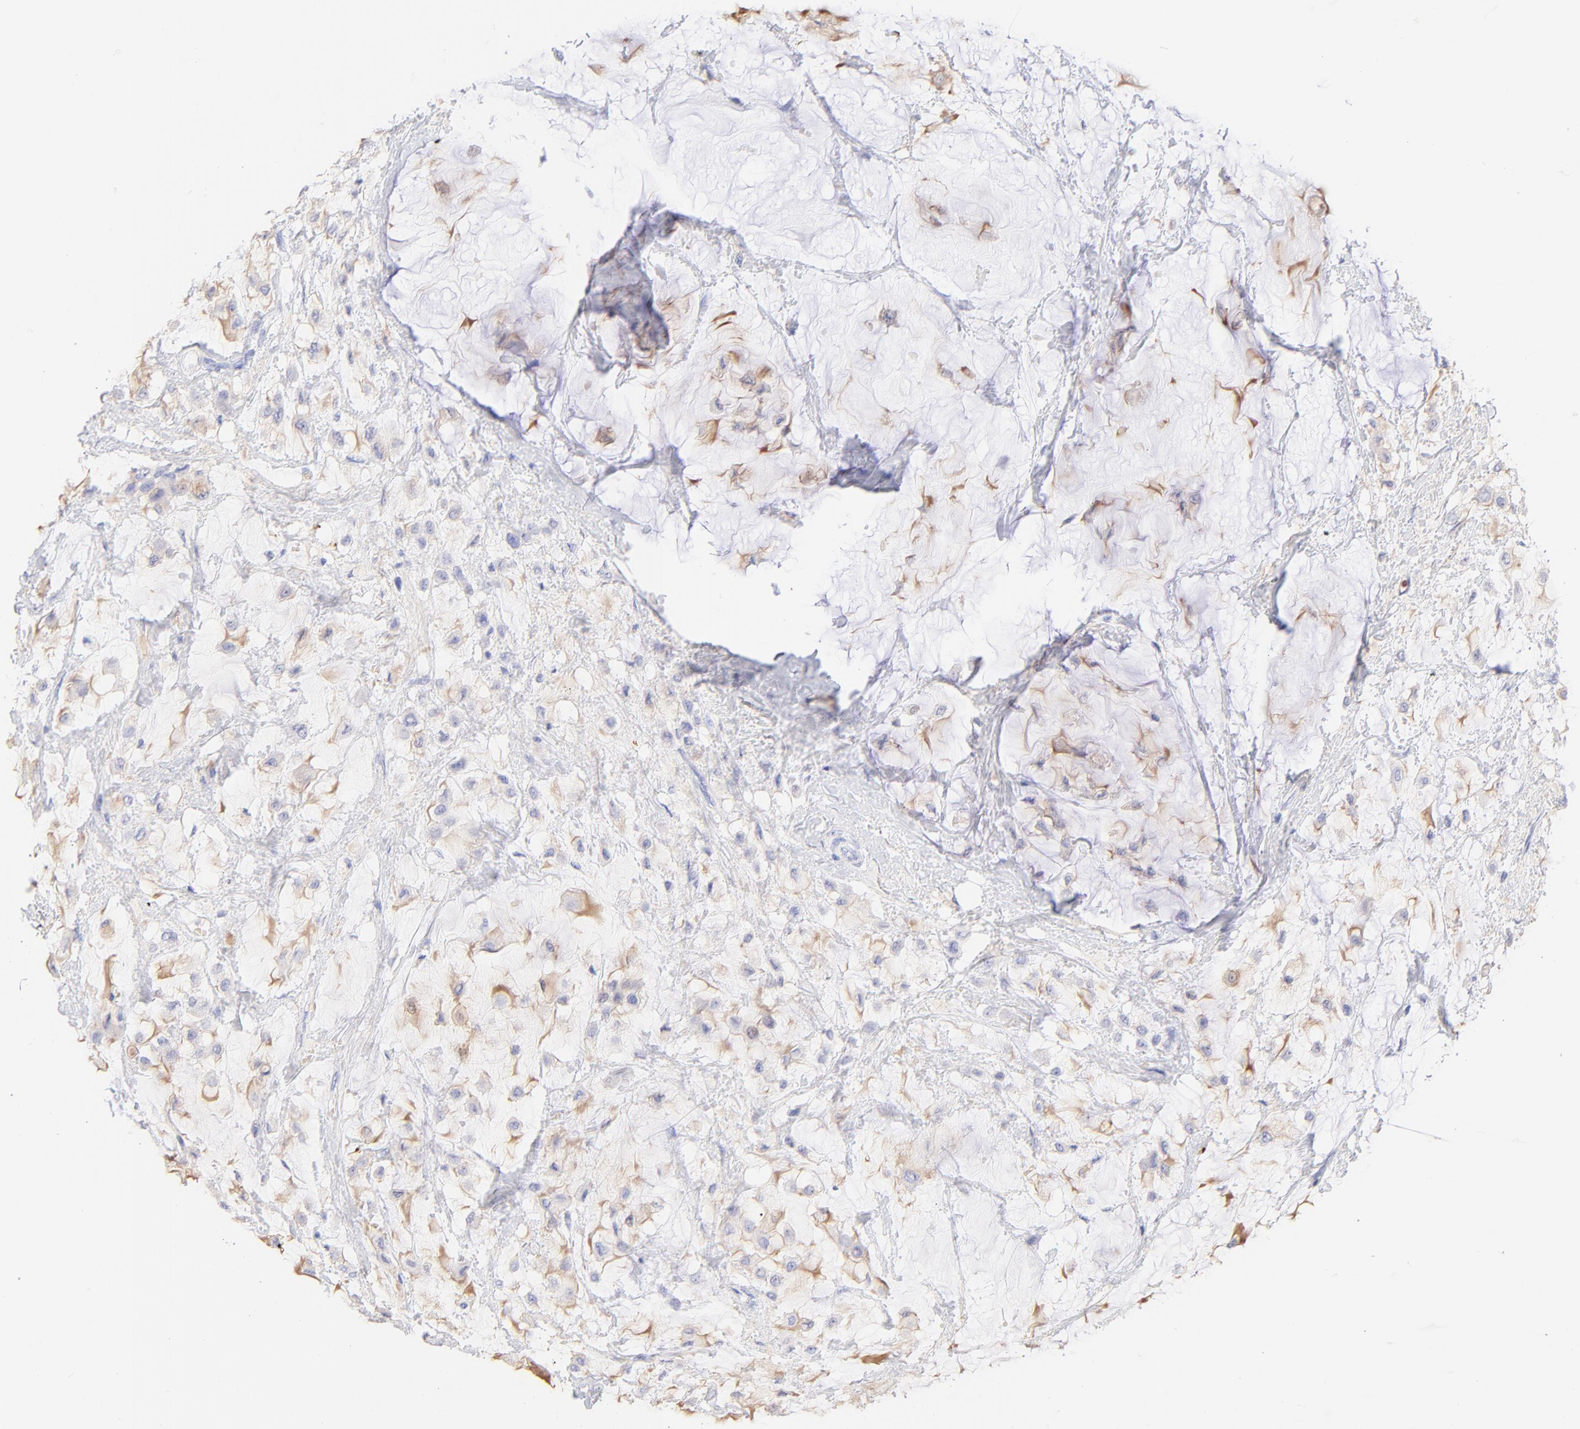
{"staining": {"intensity": "weak", "quantity": "<25%", "location": "cytoplasmic/membranous"}, "tissue": "breast cancer", "cell_type": "Tumor cells", "image_type": "cancer", "snomed": [{"axis": "morphology", "description": "Lobular carcinoma"}, {"axis": "topography", "description": "Breast"}], "caption": "Protein analysis of lobular carcinoma (breast) exhibits no significant staining in tumor cells.", "gene": "FRMPD3", "patient": {"sex": "female", "age": 85}}